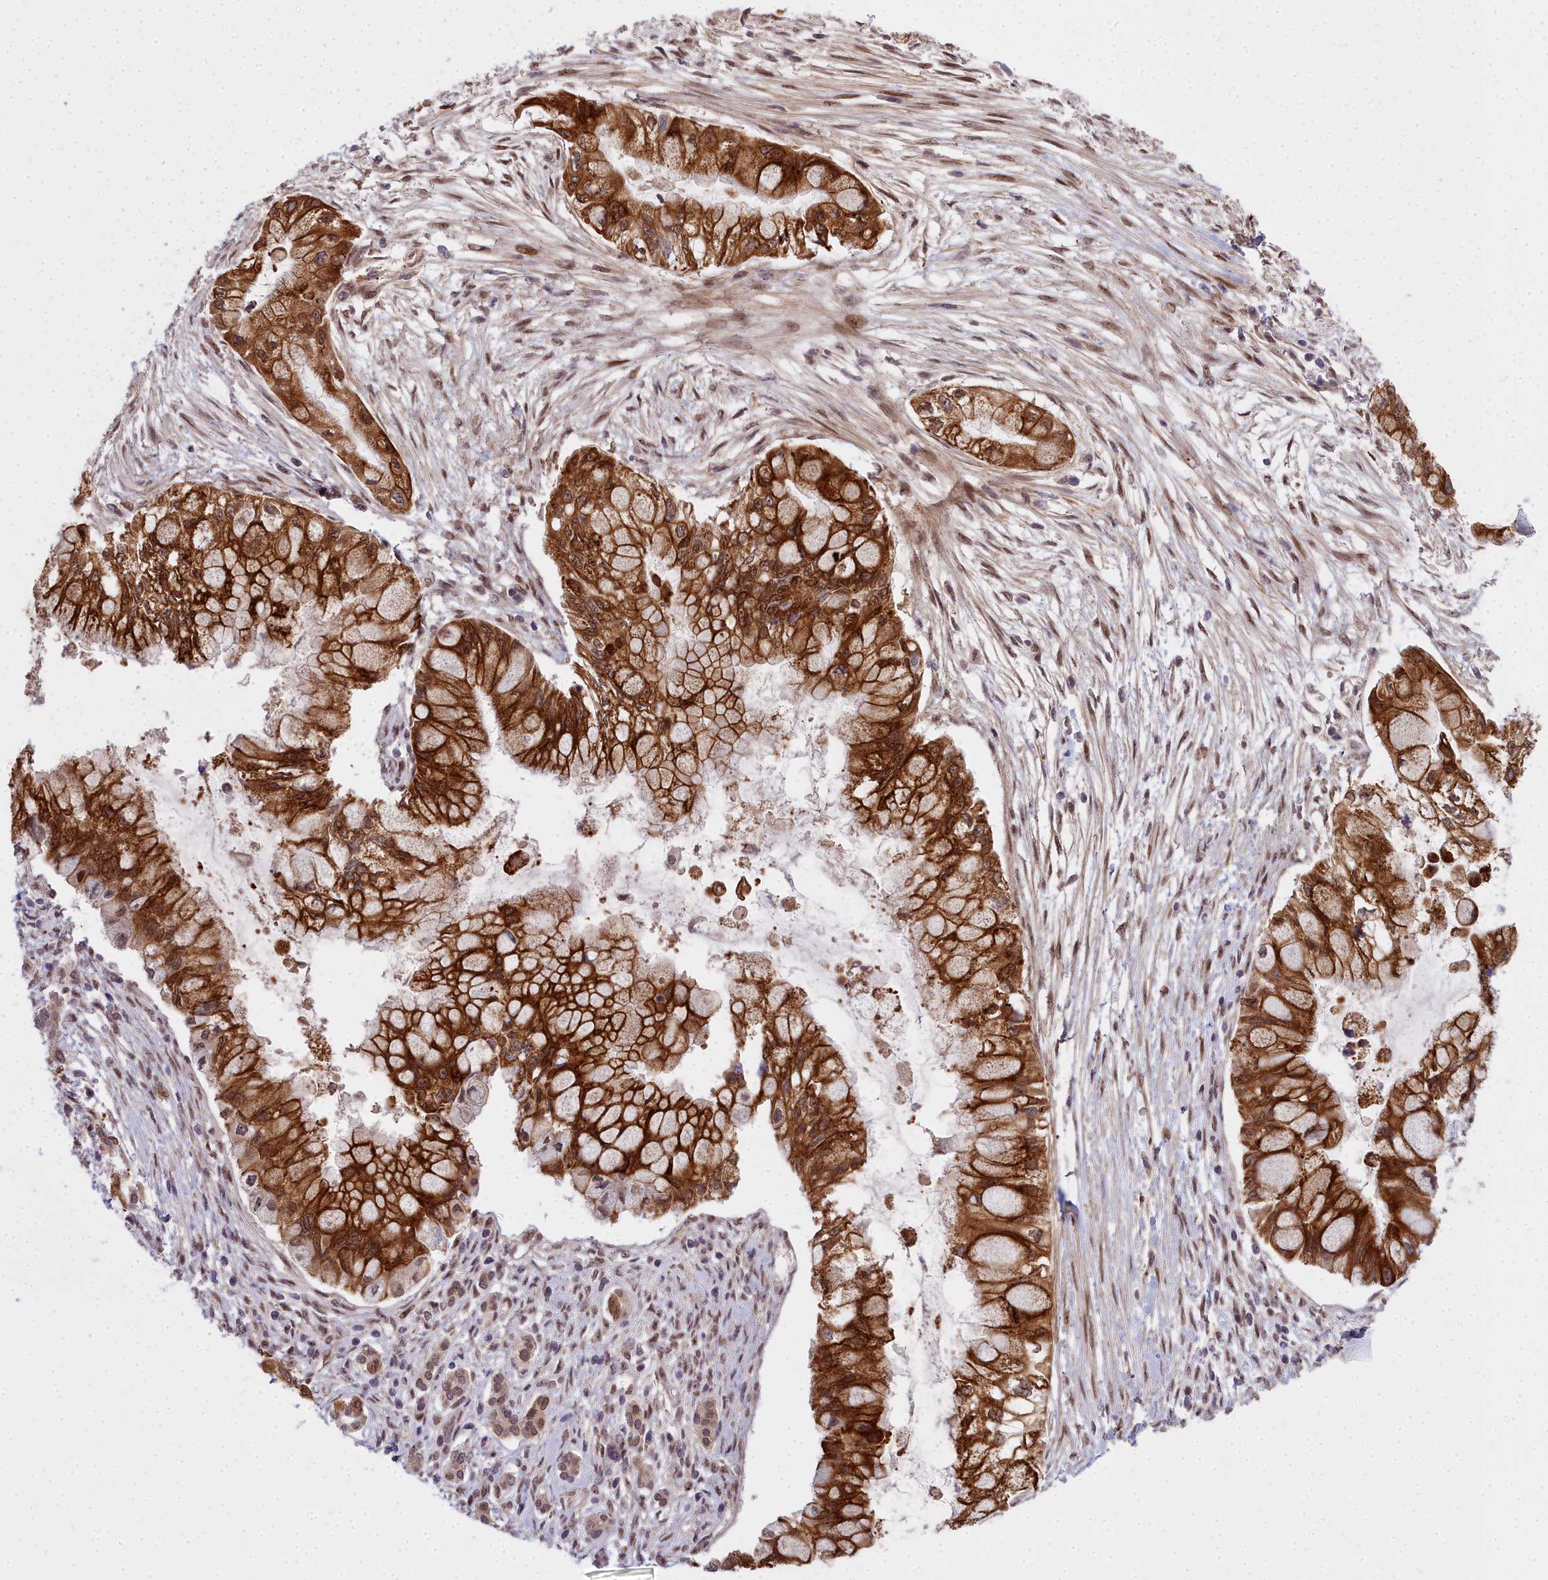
{"staining": {"intensity": "moderate", "quantity": ">75%", "location": "cytoplasmic/membranous,nuclear"}, "tissue": "pancreatic cancer", "cell_type": "Tumor cells", "image_type": "cancer", "snomed": [{"axis": "morphology", "description": "Adenocarcinoma, NOS"}, {"axis": "topography", "description": "Pancreas"}], "caption": "This photomicrograph shows immunohistochemistry (IHC) staining of pancreatic cancer, with medium moderate cytoplasmic/membranous and nuclear positivity in about >75% of tumor cells.", "gene": "ABCB8", "patient": {"sex": "male", "age": 48}}